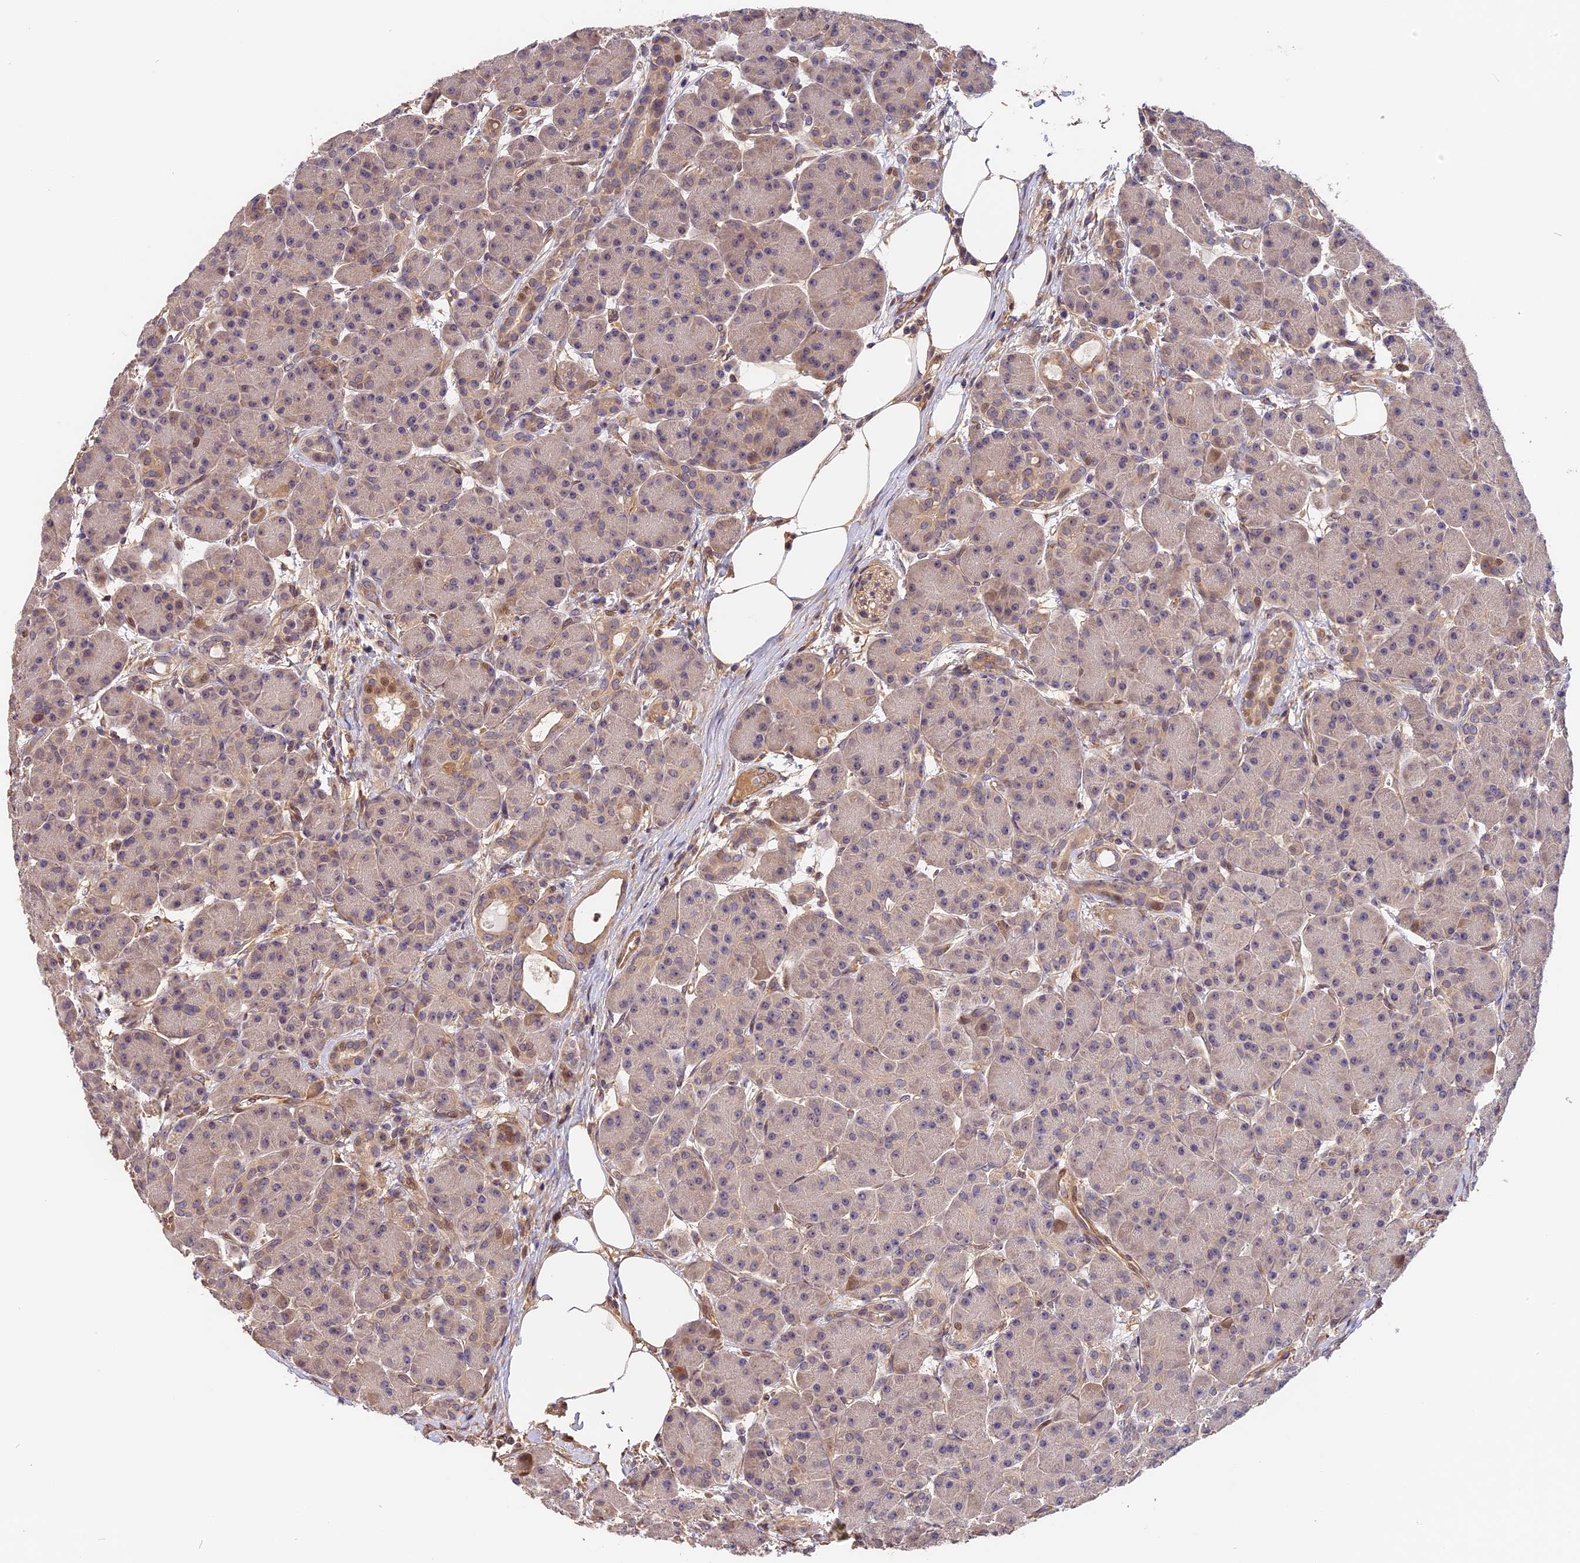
{"staining": {"intensity": "weak", "quantity": "25%-75%", "location": "cytoplasmic/membranous"}, "tissue": "pancreas", "cell_type": "Exocrine glandular cells", "image_type": "normal", "snomed": [{"axis": "morphology", "description": "Normal tissue, NOS"}, {"axis": "topography", "description": "Pancreas"}], "caption": "Immunohistochemical staining of benign pancreas displays low levels of weak cytoplasmic/membranous staining in about 25%-75% of exocrine glandular cells.", "gene": "ARHGAP17", "patient": {"sex": "male", "age": 63}}